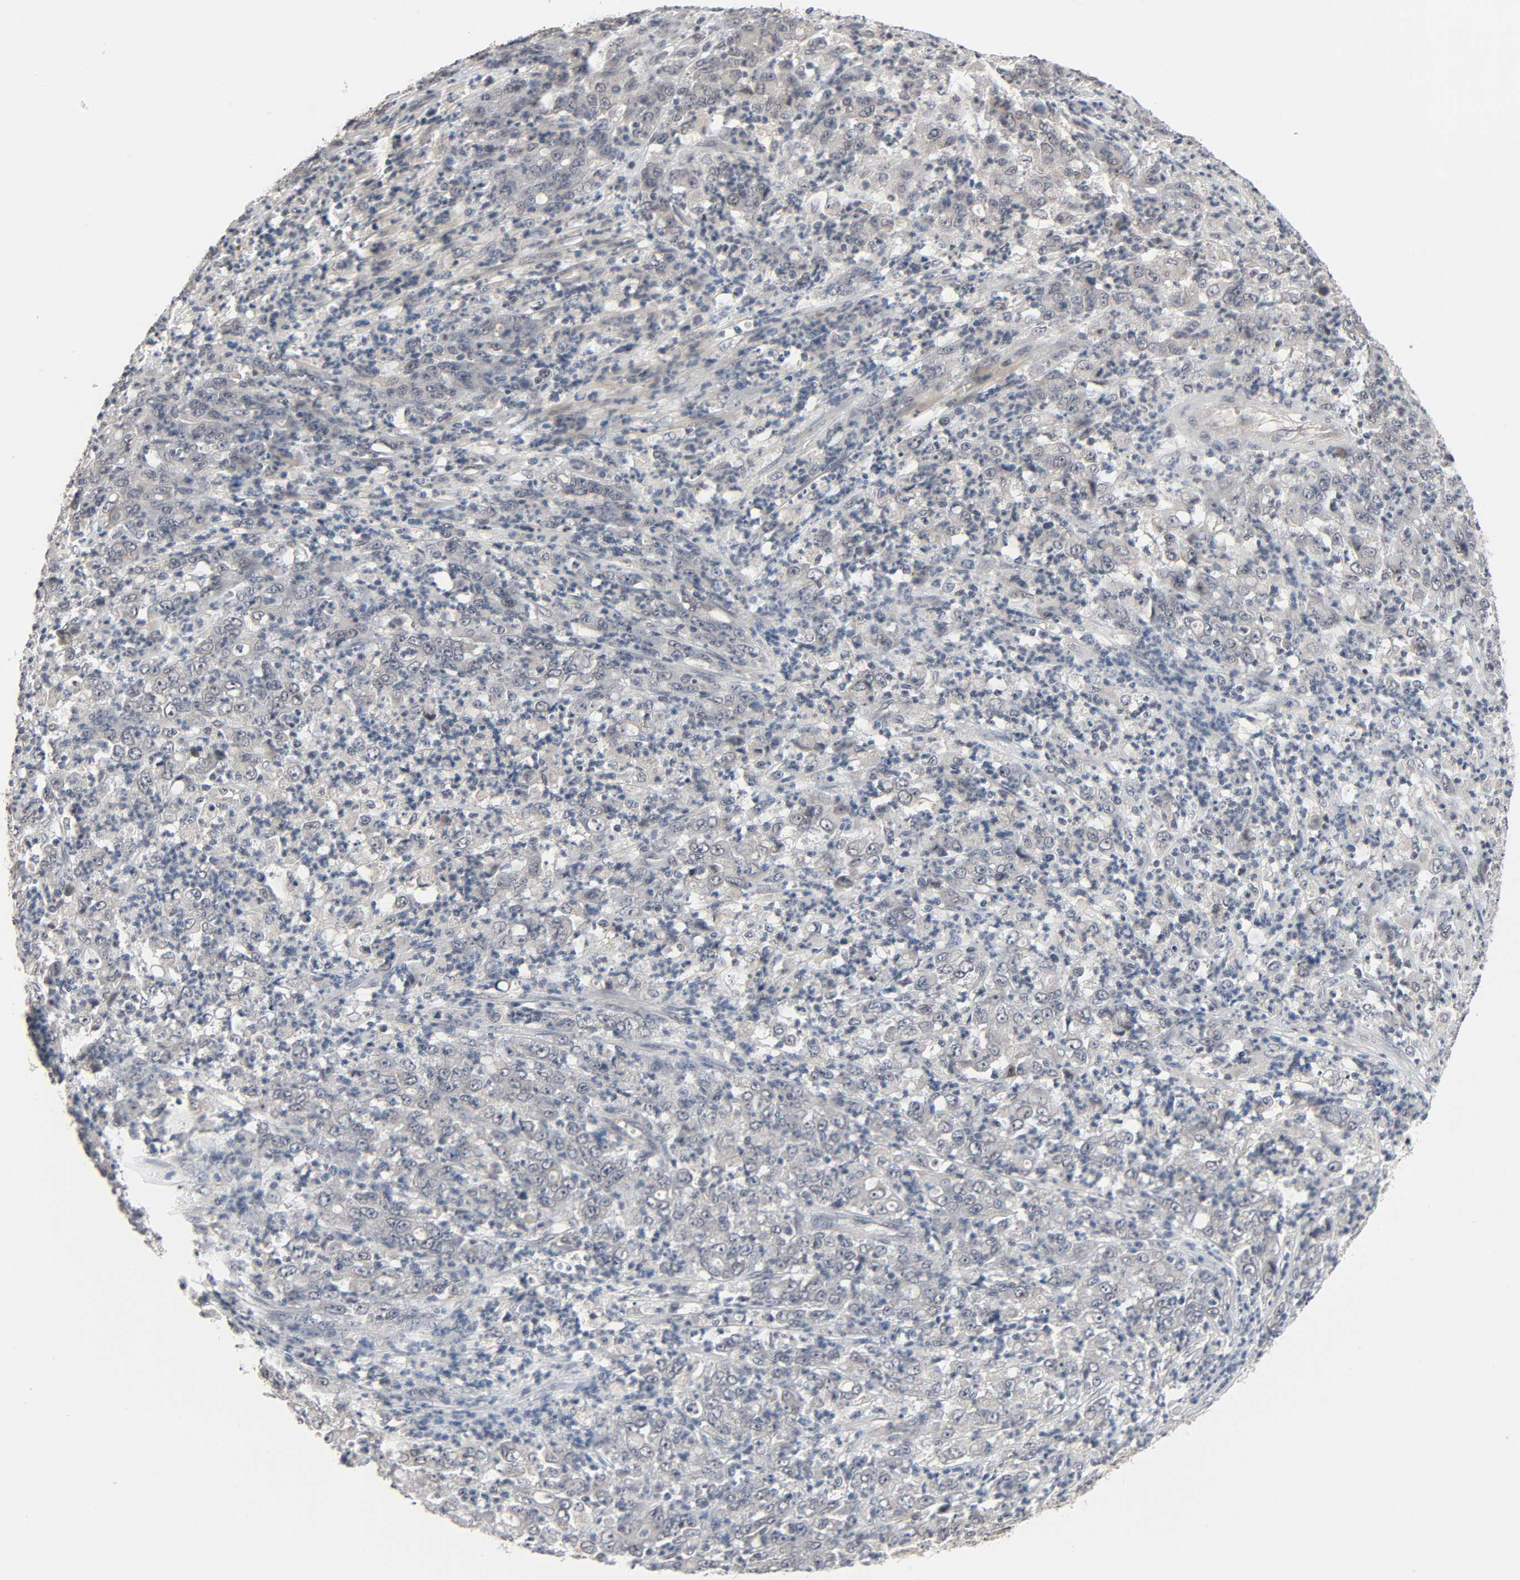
{"staining": {"intensity": "negative", "quantity": "none", "location": "none"}, "tissue": "stomach cancer", "cell_type": "Tumor cells", "image_type": "cancer", "snomed": [{"axis": "morphology", "description": "Adenocarcinoma, NOS"}, {"axis": "topography", "description": "Stomach, lower"}], "caption": "An image of human adenocarcinoma (stomach) is negative for staining in tumor cells. (IHC, brightfield microscopy, high magnification).", "gene": "MT3", "patient": {"sex": "female", "age": 71}}